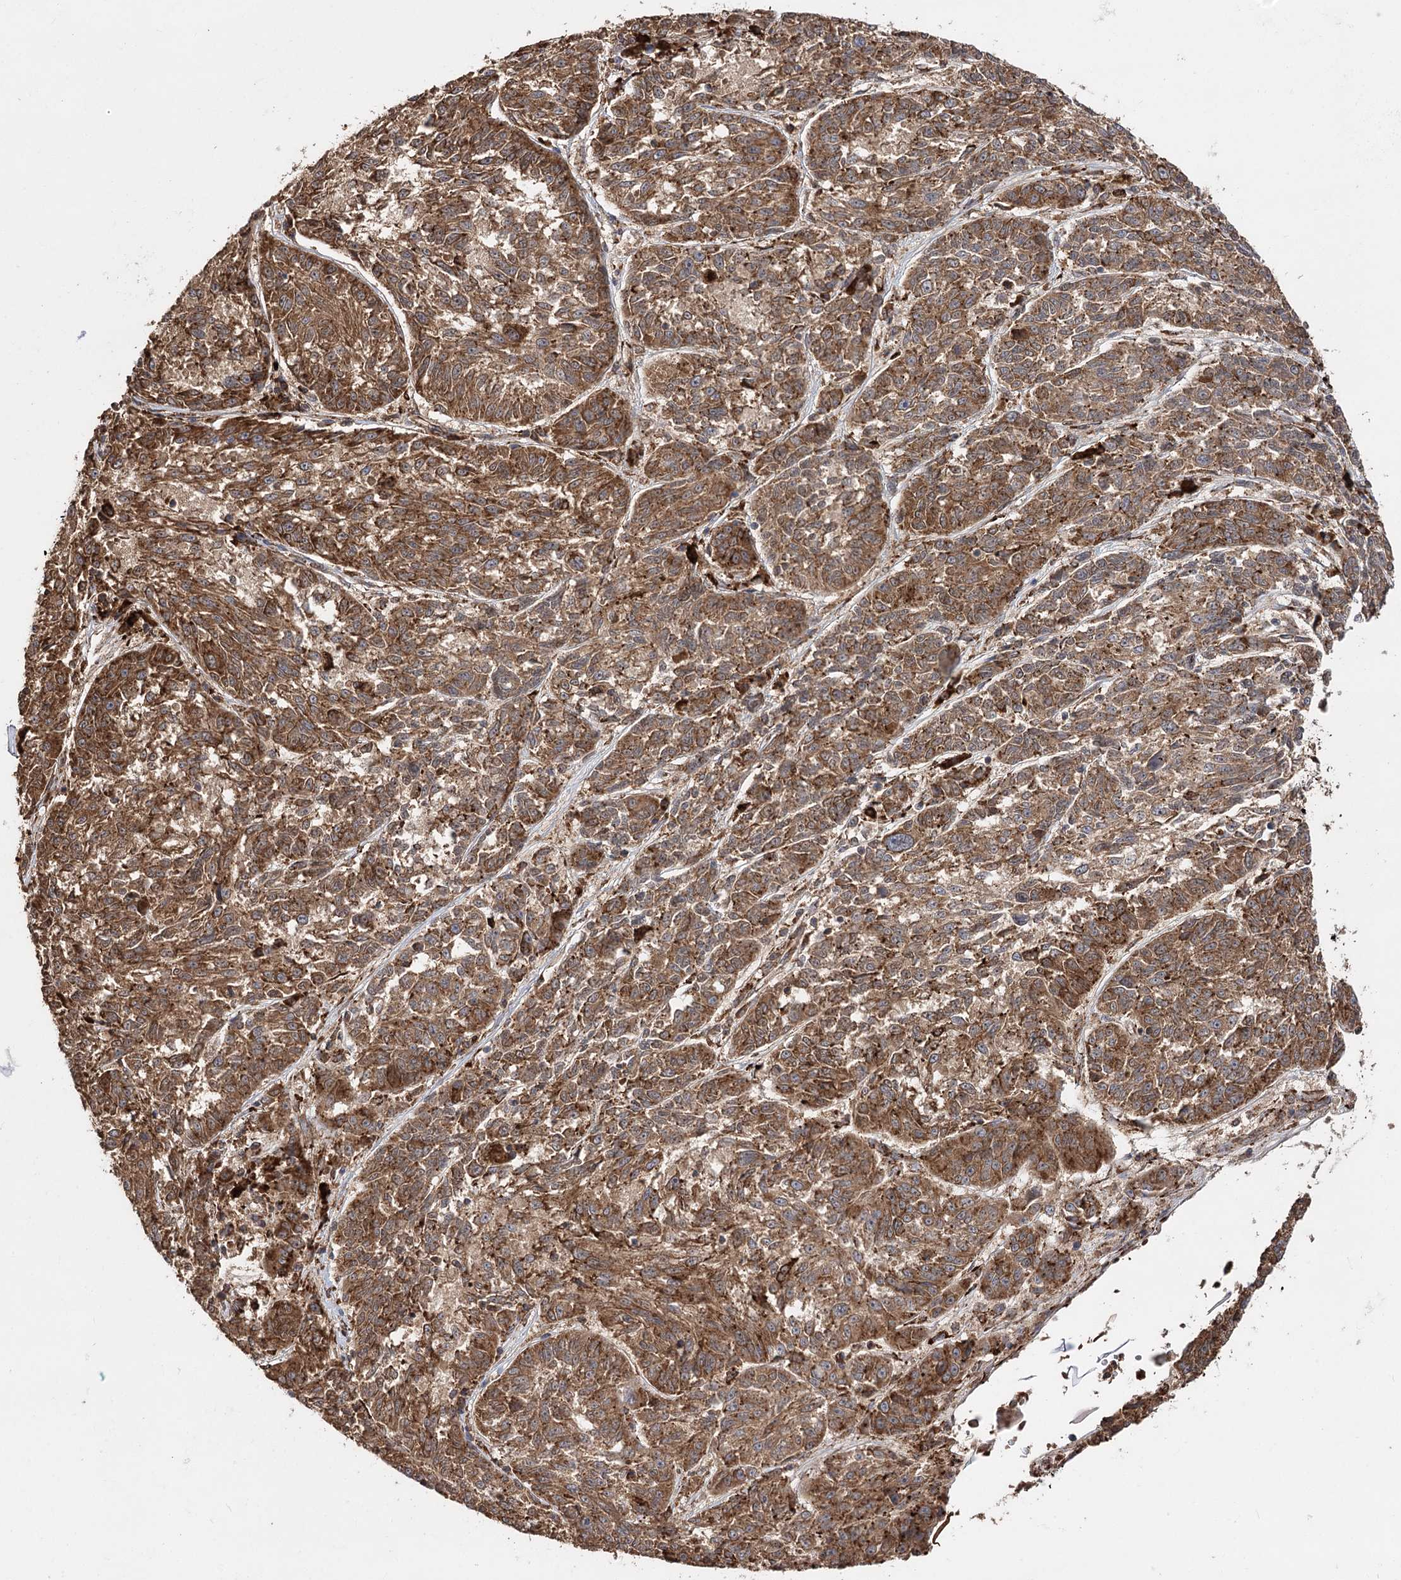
{"staining": {"intensity": "strong", "quantity": ">75%", "location": "cytoplasmic/membranous"}, "tissue": "melanoma", "cell_type": "Tumor cells", "image_type": "cancer", "snomed": [{"axis": "morphology", "description": "Malignant melanoma, NOS"}, {"axis": "topography", "description": "Skin"}], "caption": "This is an image of immunohistochemistry staining of melanoma, which shows strong positivity in the cytoplasmic/membranous of tumor cells.", "gene": "DNAJB14", "patient": {"sex": "male", "age": 53}}